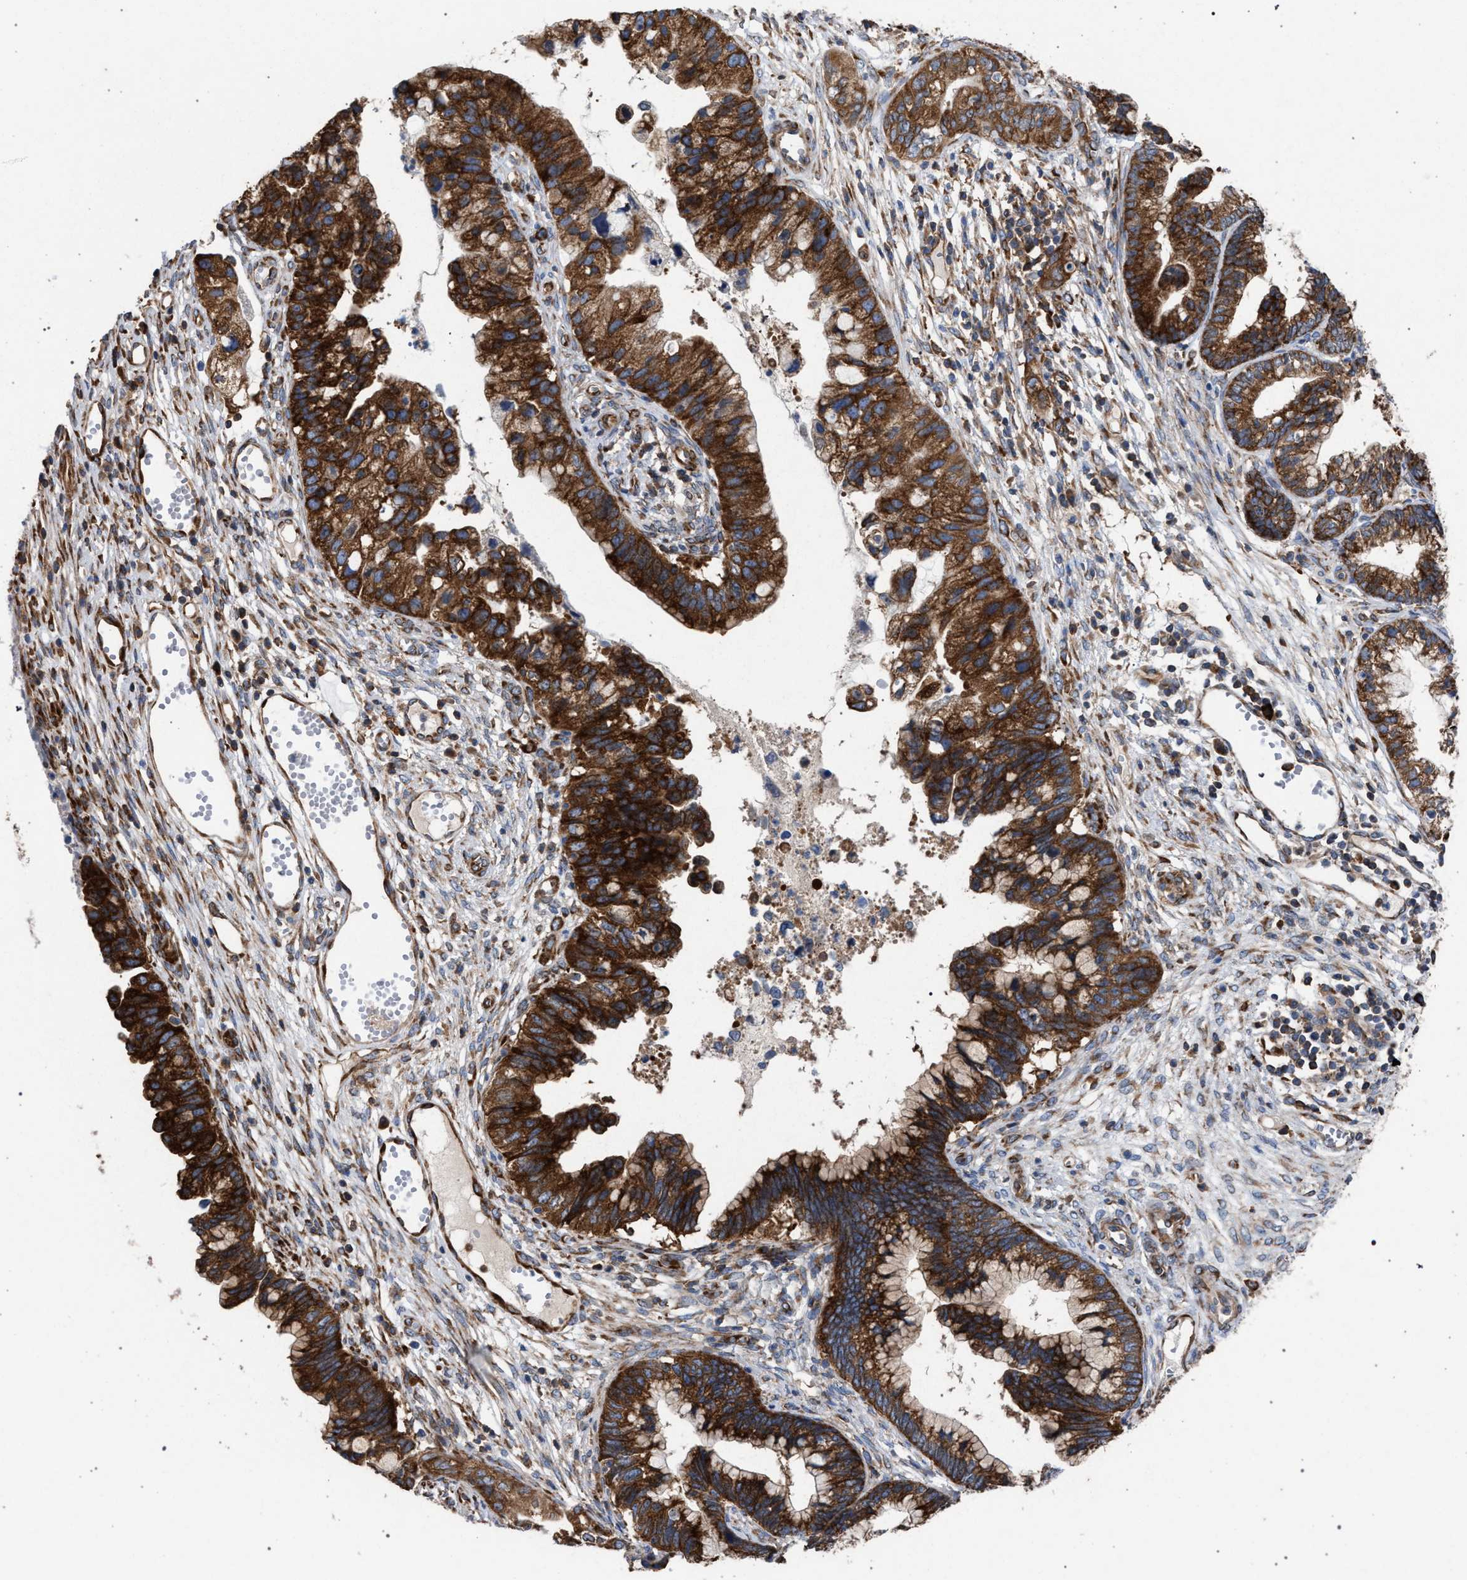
{"staining": {"intensity": "strong", "quantity": ">75%", "location": "cytoplasmic/membranous"}, "tissue": "cervical cancer", "cell_type": "Tumor cells", "image_type": "cancer", "snomed": [{"axis": "morphology", "description": "Adenocarcinoma, NOS"}, {"axis": "topography", "description": "Cervix"}], "caption": "Immunohistochemistry of human cervical cancer shows high levels of strong cytoplasmic/membranous positivity in approximately >75% of tumor cells.", "gene": "CDR2L", "patient": {"sex": "female", "age": 44}}